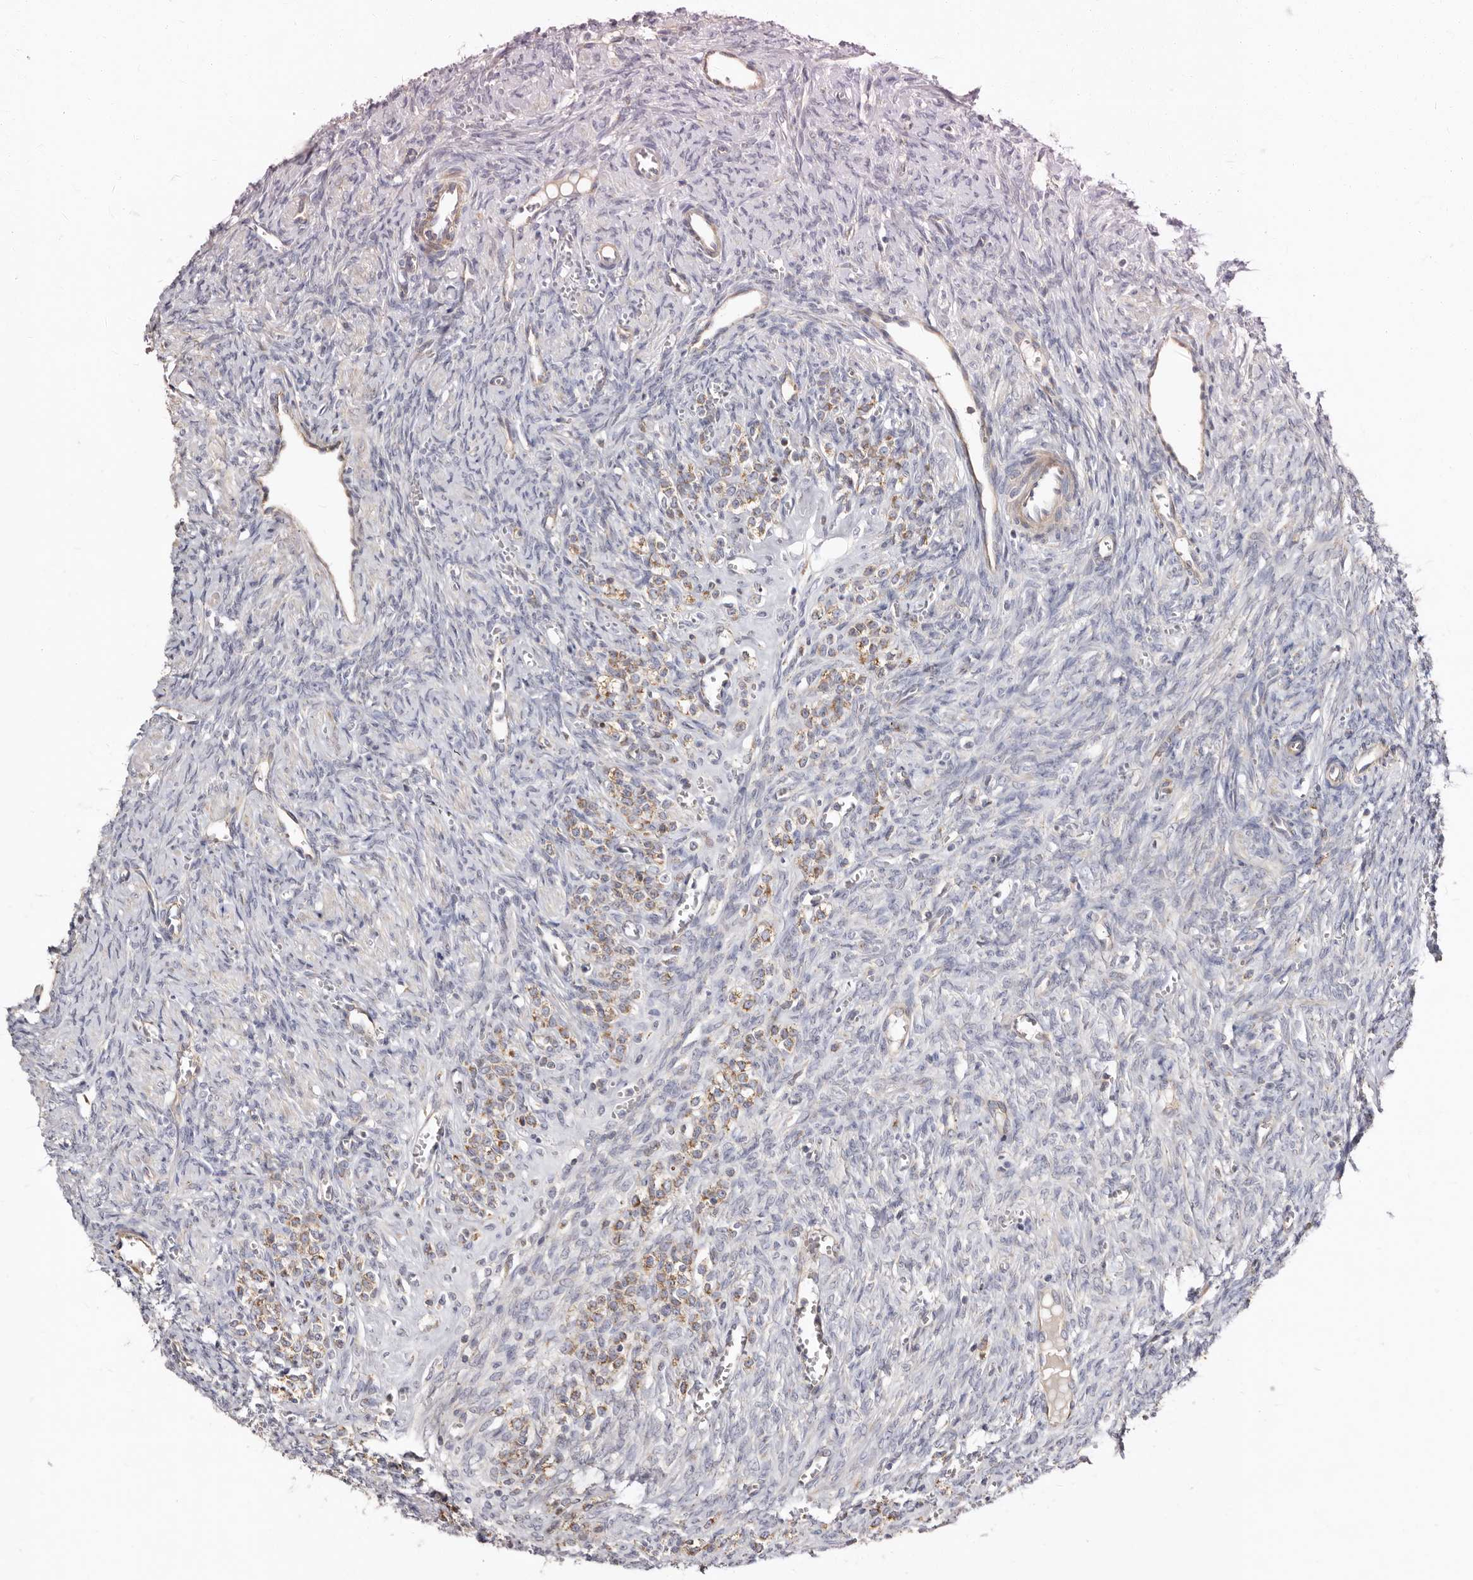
{"staining": {"intensity": "strong", "quantity": ">75%", "location": "cytoplasmic/membranous"}, "tissue": "ovary", "cell_type": "Follicle cells", "image_type": "normal", "snomed": [{"axis": "morphology", "description": "Normal tissue, NOS"}, {"axis": "topography", "description": "Ovary"}], "caption": "Immunohistochemistry (IHC) (DAB (3,3'-diaminobenzidine)) staining of unremarkable ovary demonstrates strong cytoplasmic/membranous protein positivity in about >75% of follicle cells.", "gene": "BAIAP2L1", "patient": {"sex": "female", "age": 41}}